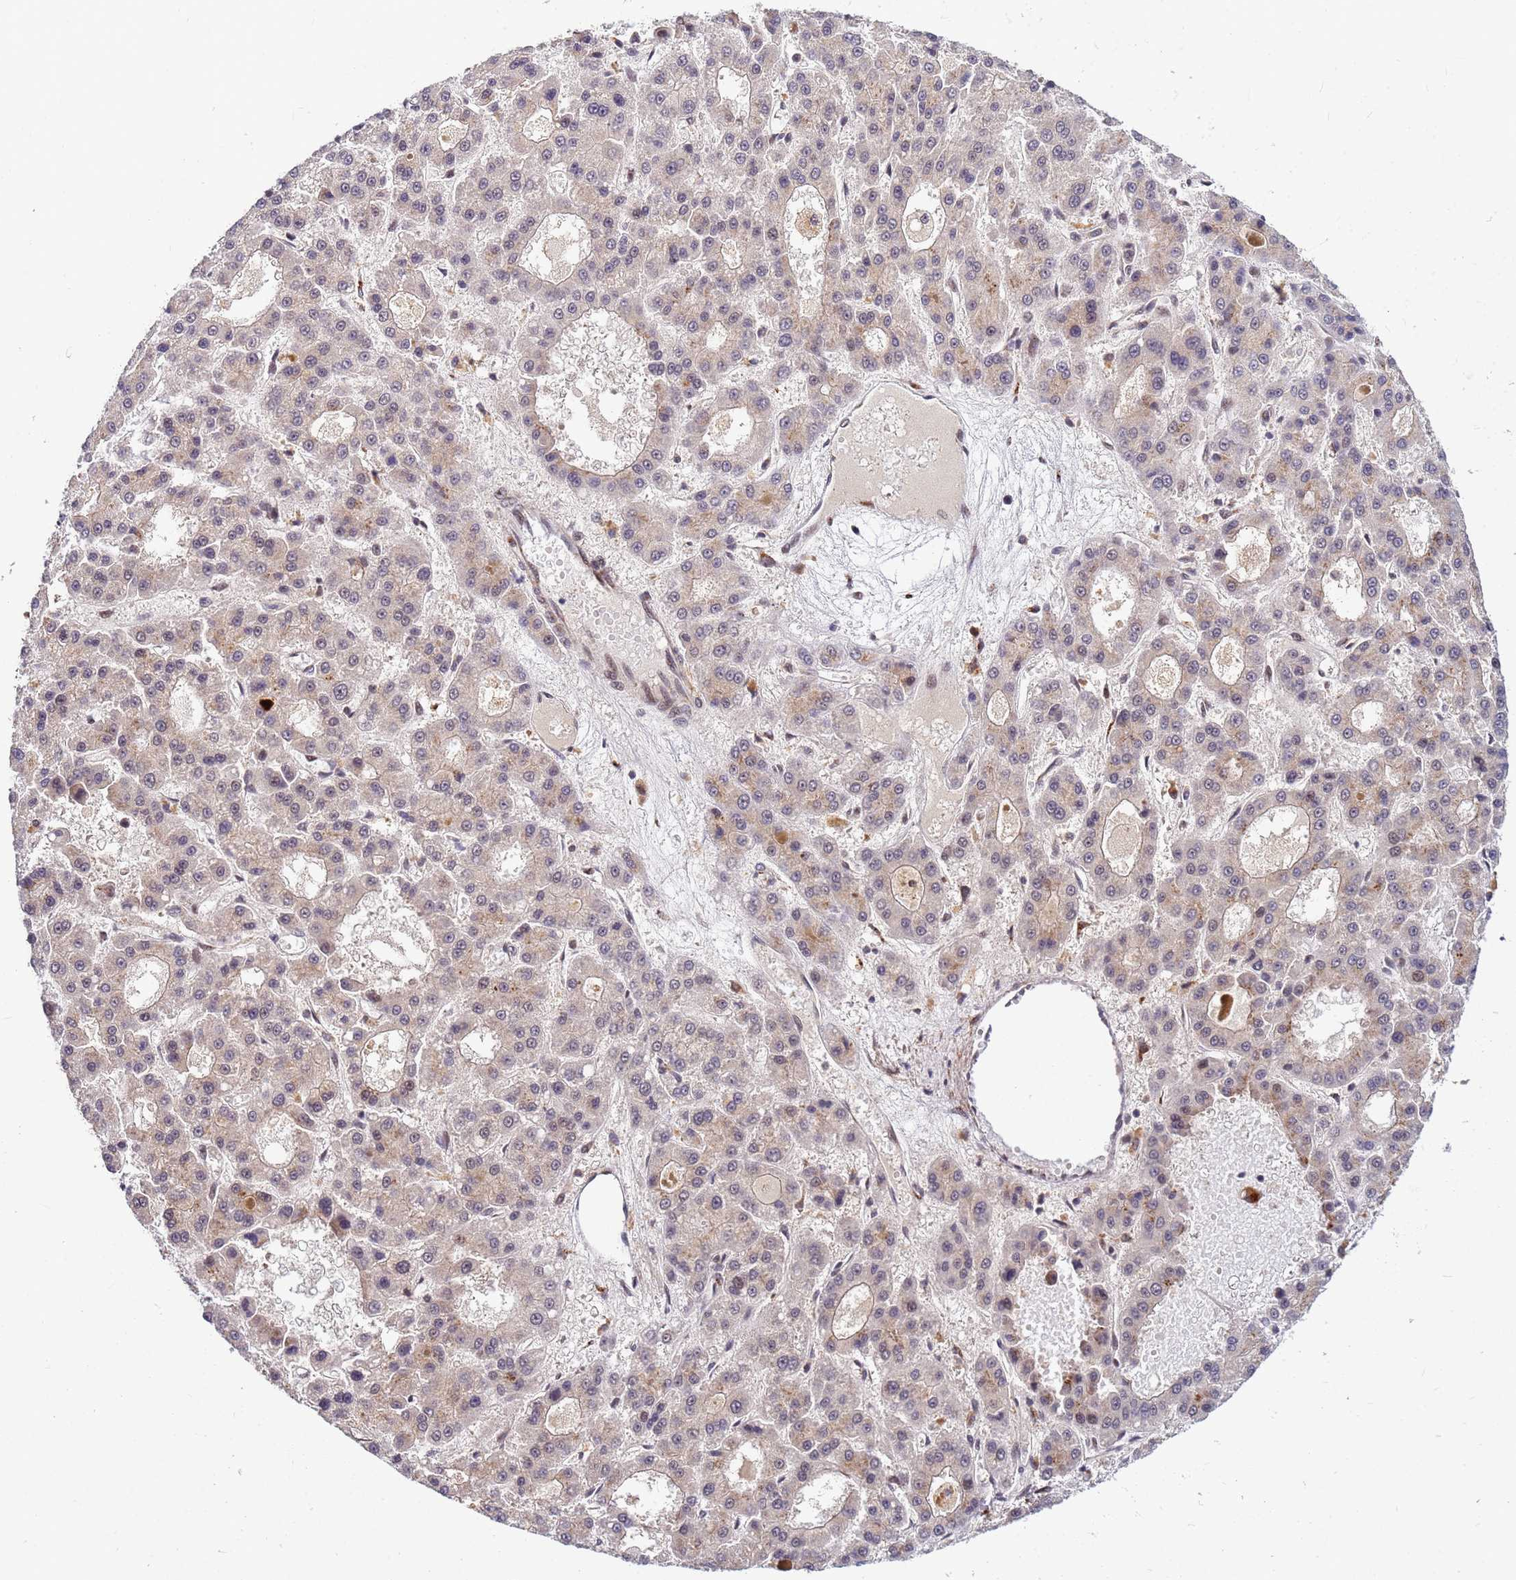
{"staining": {"intensity": "weak", "quantity": "25%-75%", "location": "cytoplasmic/membranous,nuclear"}, "tissue": "liver cancer", "cell_type": "Tumor cells", "image_type": "cancer", "snomed": [{"axis": "morphology", "description": "Carcinoma, Hepatocellular, NOS"}, {"axis": "topography", "description": "Liver"}], "caption": "IHC (DAB (3,3'-diaminobenzidine)) staining of hepatocellular carcinoma (liver) shows weak cytoplasmic/membranous and nuclear protein expression in approximately 25%-75% of tumor cells.", "gene": "NCBP2", "patient": {"sex": "male", "age": 70}}